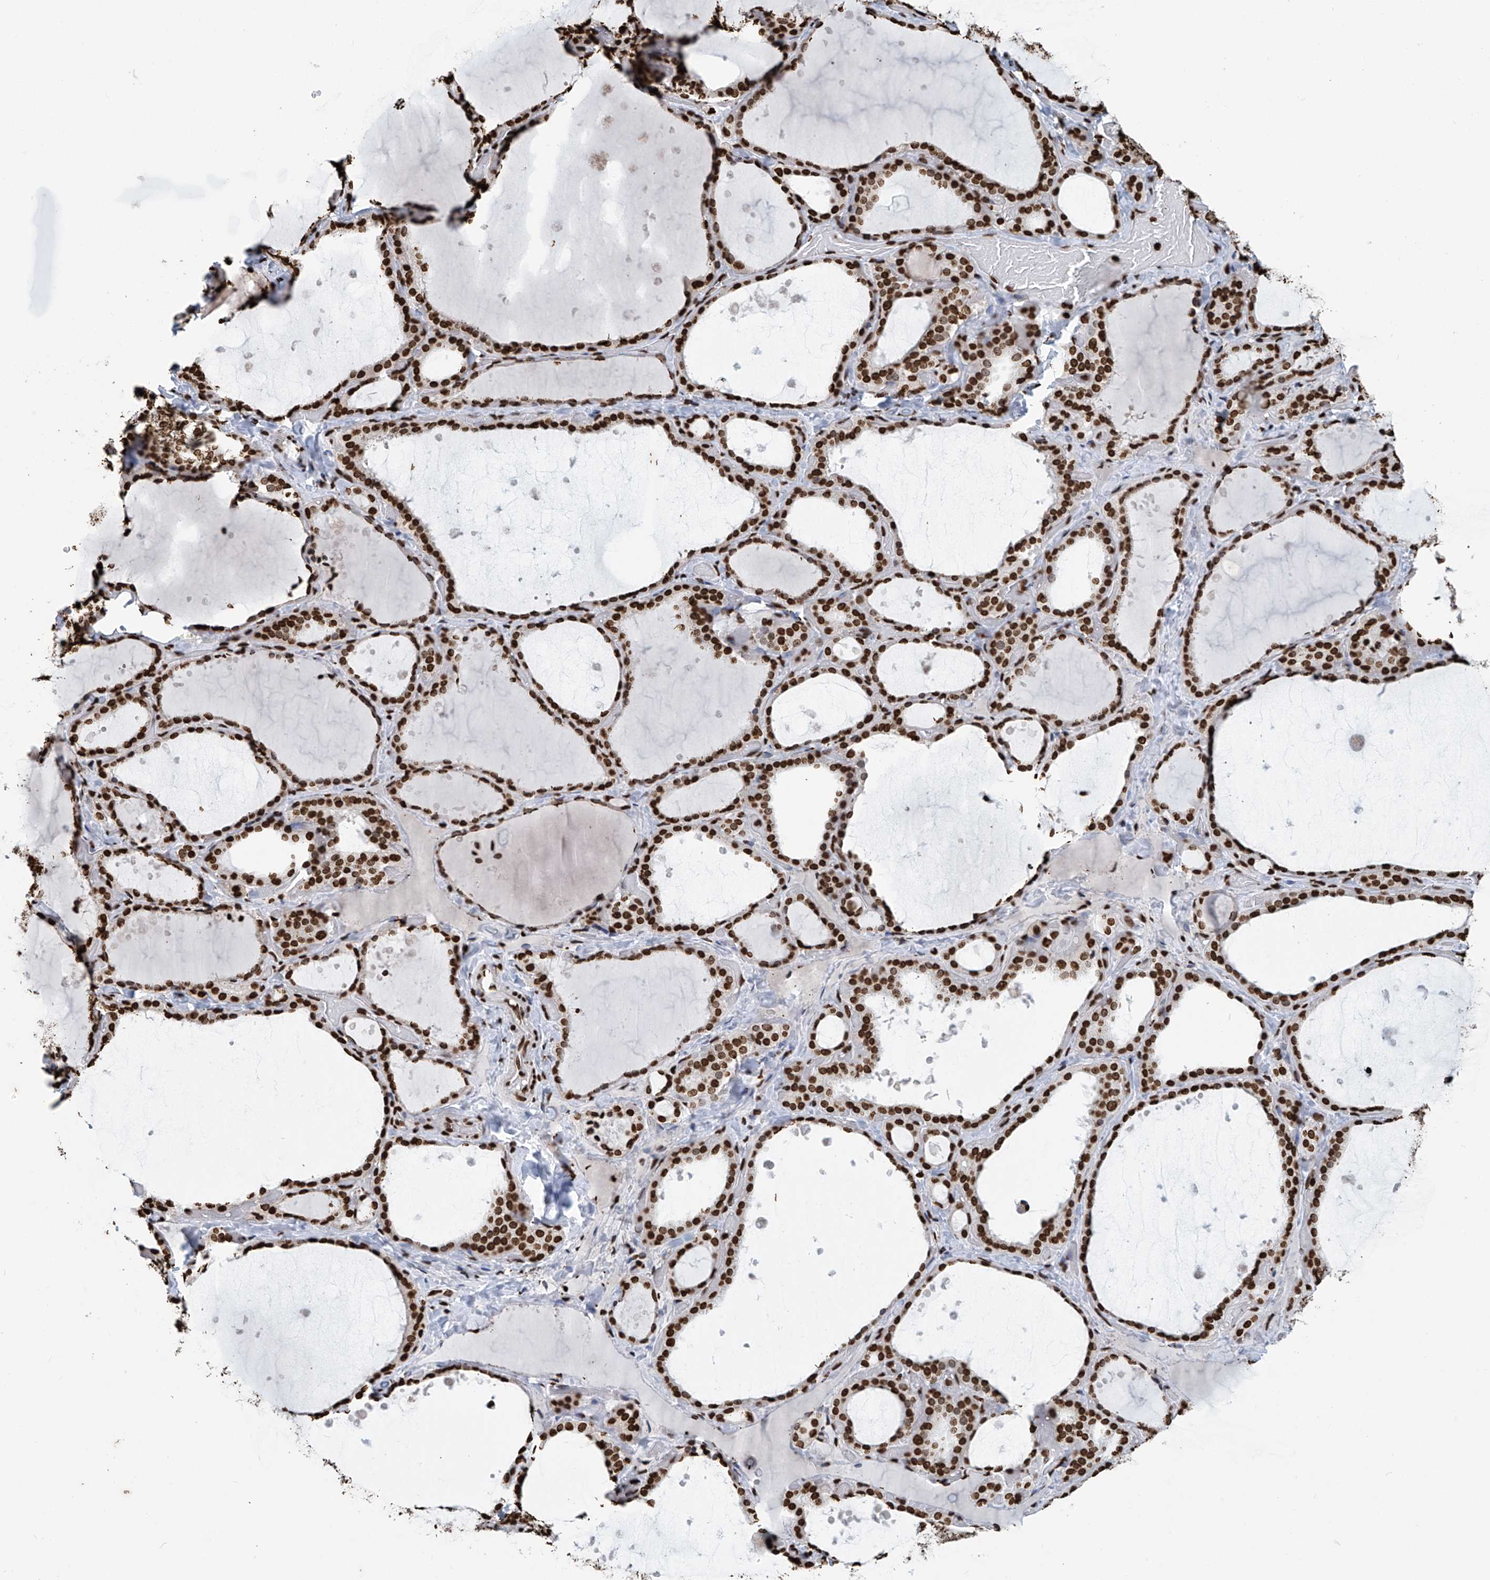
{"staining": {"intensity": "strong", "quantity": ">75%", "location": "nuclear"}, "tissue": "thyroid gland", "cell_type": "Glandular cells", "image_type": "normal", "snomed": [{"axis": "morphology", "description": "Normal tissue, NOS"}, {"axis": "topography", "description": "Thyroid gland"}], "caption": "Thyroid gland stained for a protein shows strong nuclear positivity in glandular cells. The staining was performed using DAB, with brown indicating positive protein expression. Nuclei are stained blue with hematoxylin.", "gene": "DPPA2", "patient": {"sex": "female", "age": 44}}